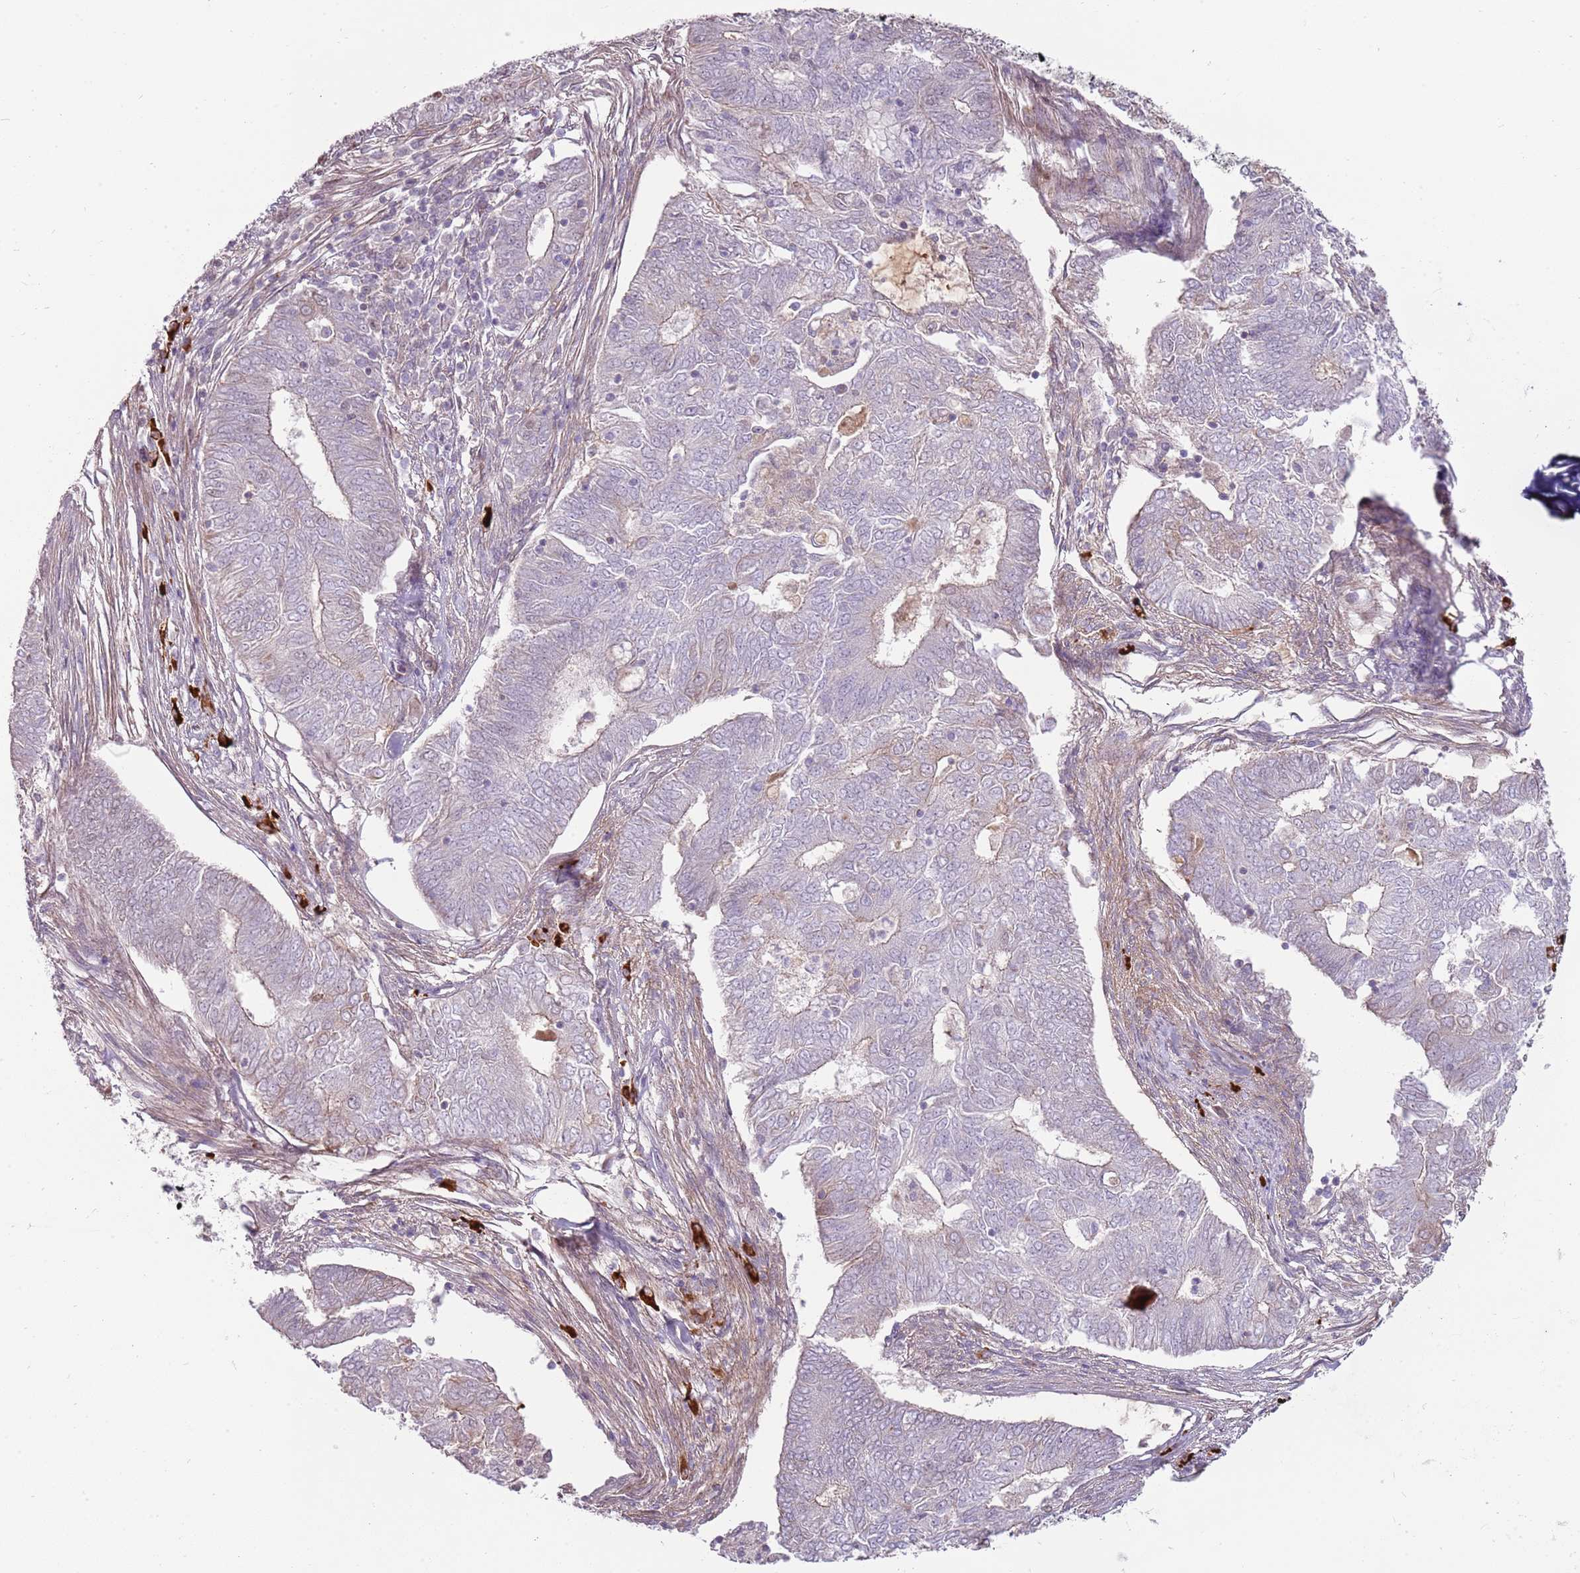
{"staining": {"intensity": "negative", "quantity": "none", "location": "none"}, "tissue": "endometrial cancer", "cell_type": "Tumor cells", "image_type": "cancer", "snomed": [{"axis": "morphology", "description": "Adenocarcinoma, NOS"}, {"axis": "topography", "description": "Endometrium"}], "caption": "DAB immunohistochemical staining of endometrial adenocarcinoma exhibits no significant expression in tumor cells.", "gene": "MCUB", "patient": {"sex": "female", "age": 62}}